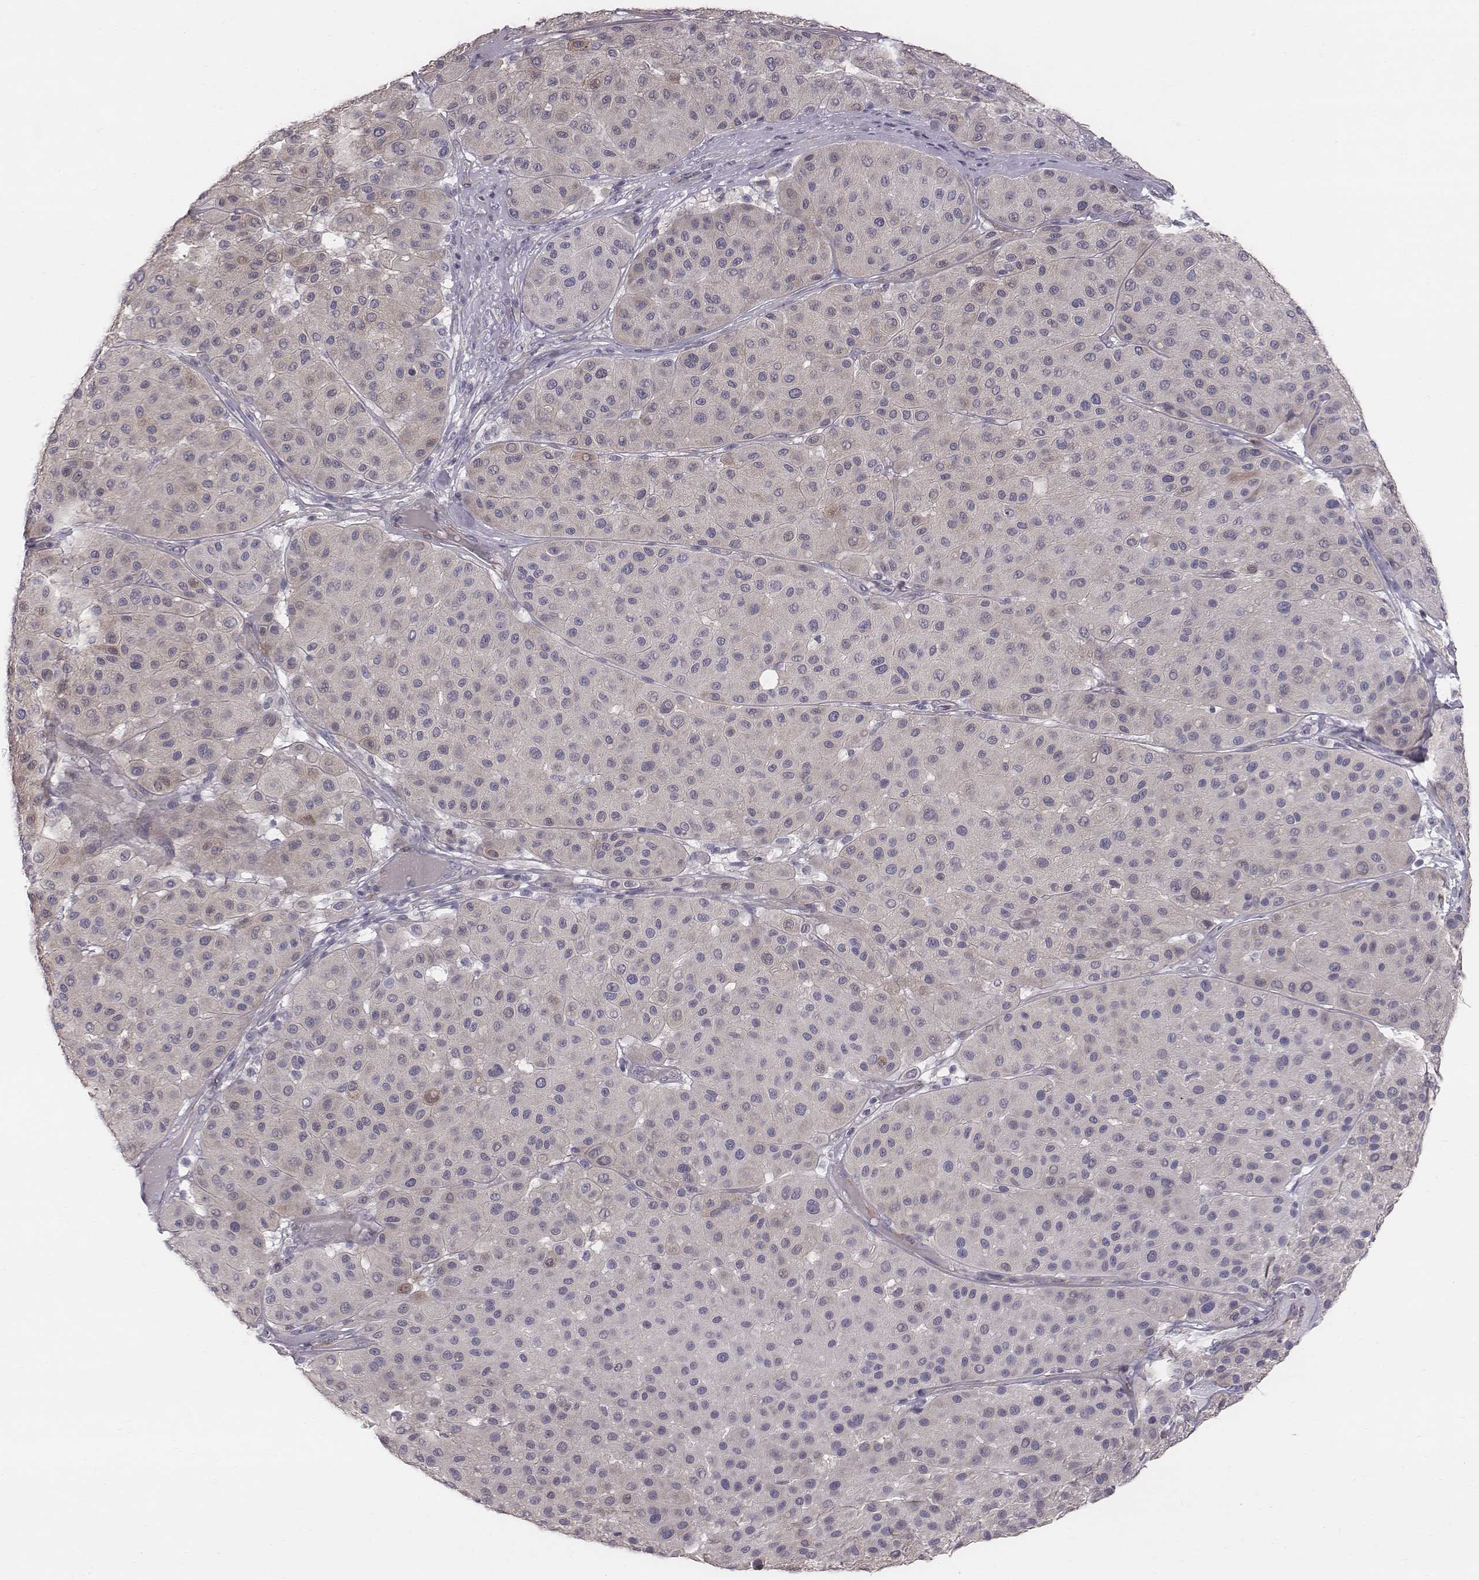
{"staining": {"intensity": "negative", "quantity": "none", "location": "none"}, "tissue": "melanoma", "cell_type": "Tumor cells", "image_type": "cancer", "snomed": [{"axis": "morphology", "description": "Malignant melanoma, Metastatic site"}, {"axis": "topography", "description": "Smooth muscle"}], "caption": "Tumor cells are negative for protein expression in human melanoma.", "gene": "PRKCZ", "patient": {"sex": "male", "age": 41}}